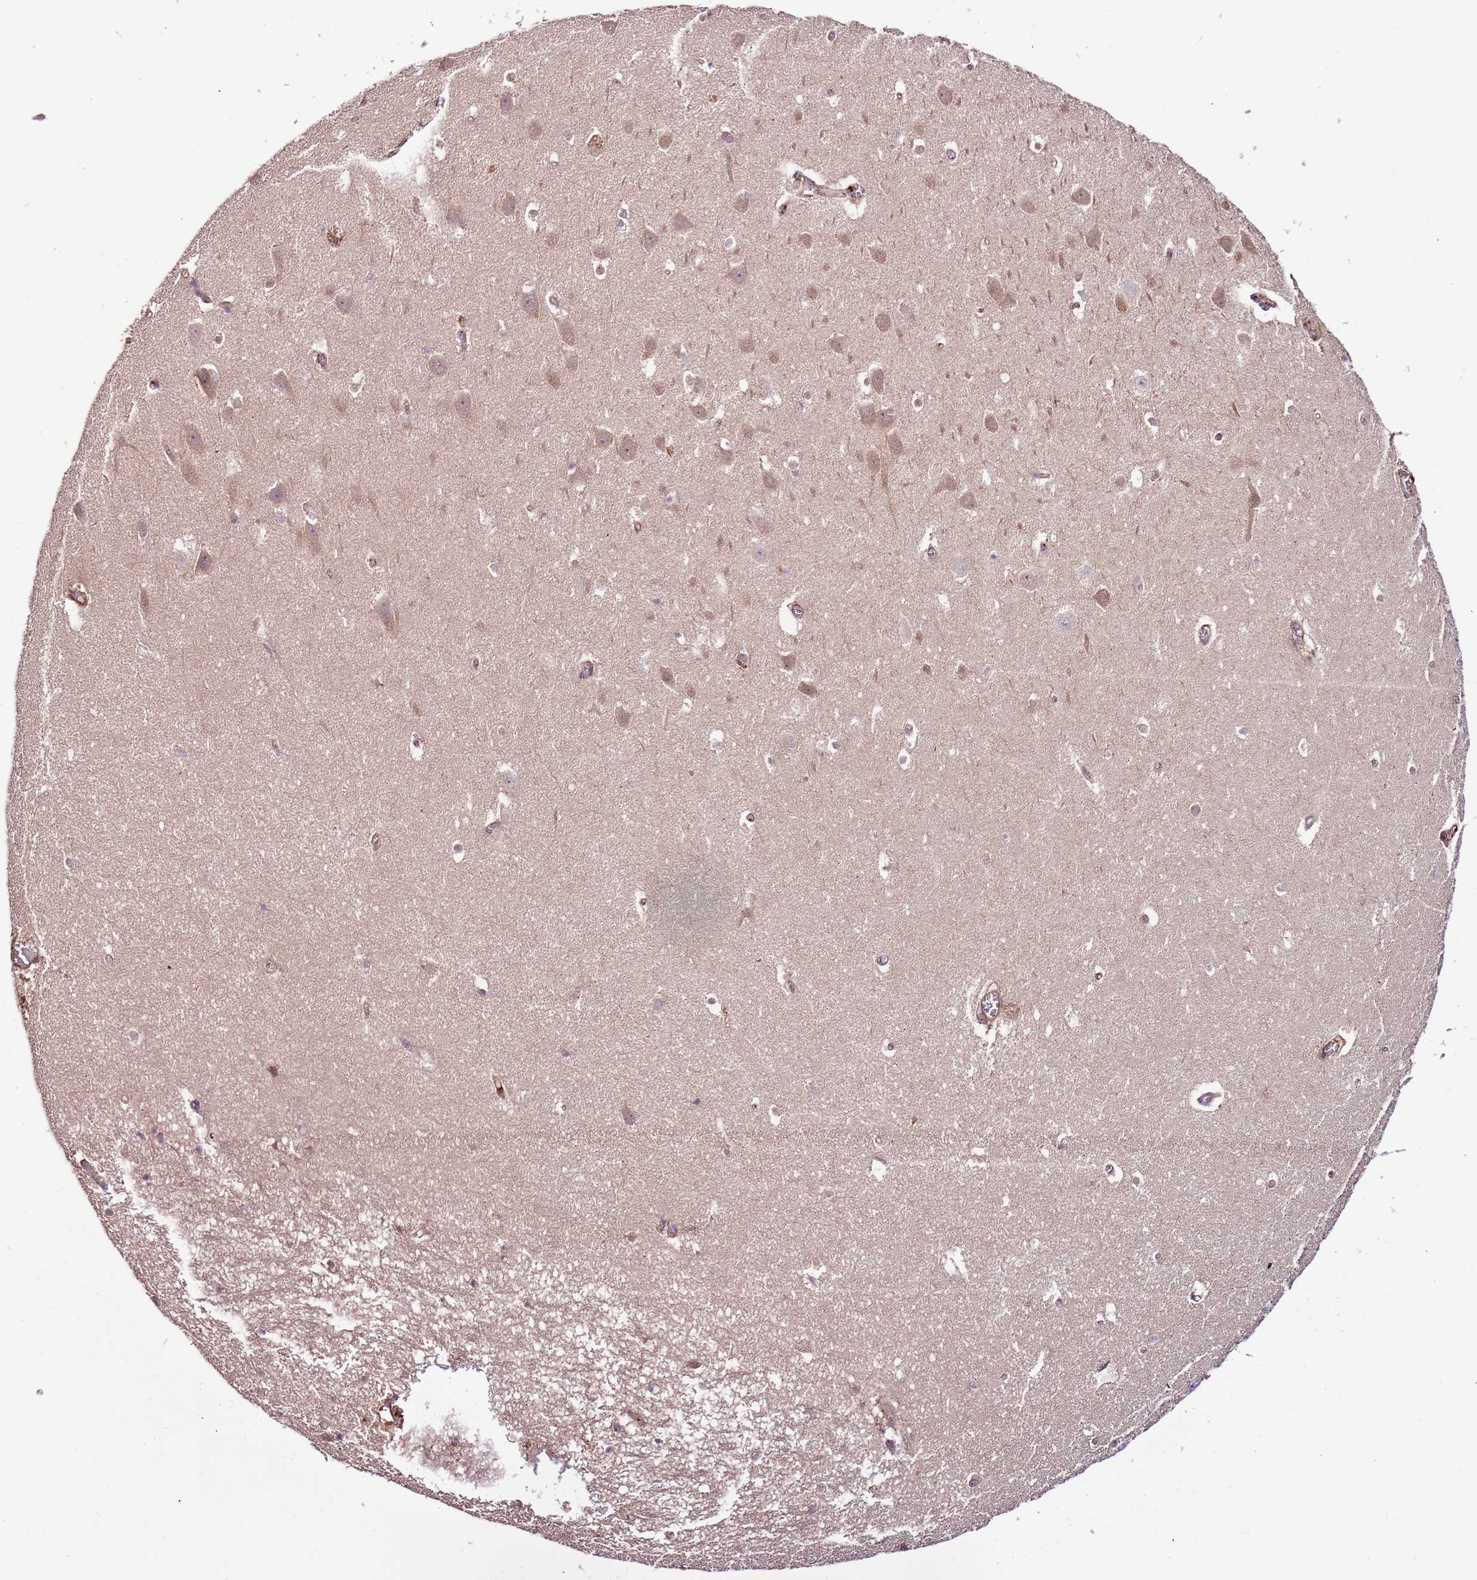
{"staining": {"intensity": "negative", "quantity": "none", "location": "none"}, "tissue": "hippocampus", "cell_type": "Glial cells", "image_type": "normal", "snomed": [{"axis": "morphology", "description": "Normal tissue, NOS"}, {"axis": "topography", "description": "Hippocampus"}], "caption": "This is a image of IHC staining of normal hippocampus, which shows no staining in glial cells. Brightfield microscopy of immunohistochemistry stained with DAB (3,3'-diaminobenzidine) (brown) and hematoxylin (blue), captured at high magnification.", "gene": "DENR", "patient": {"sex": "female", "age": 64}}